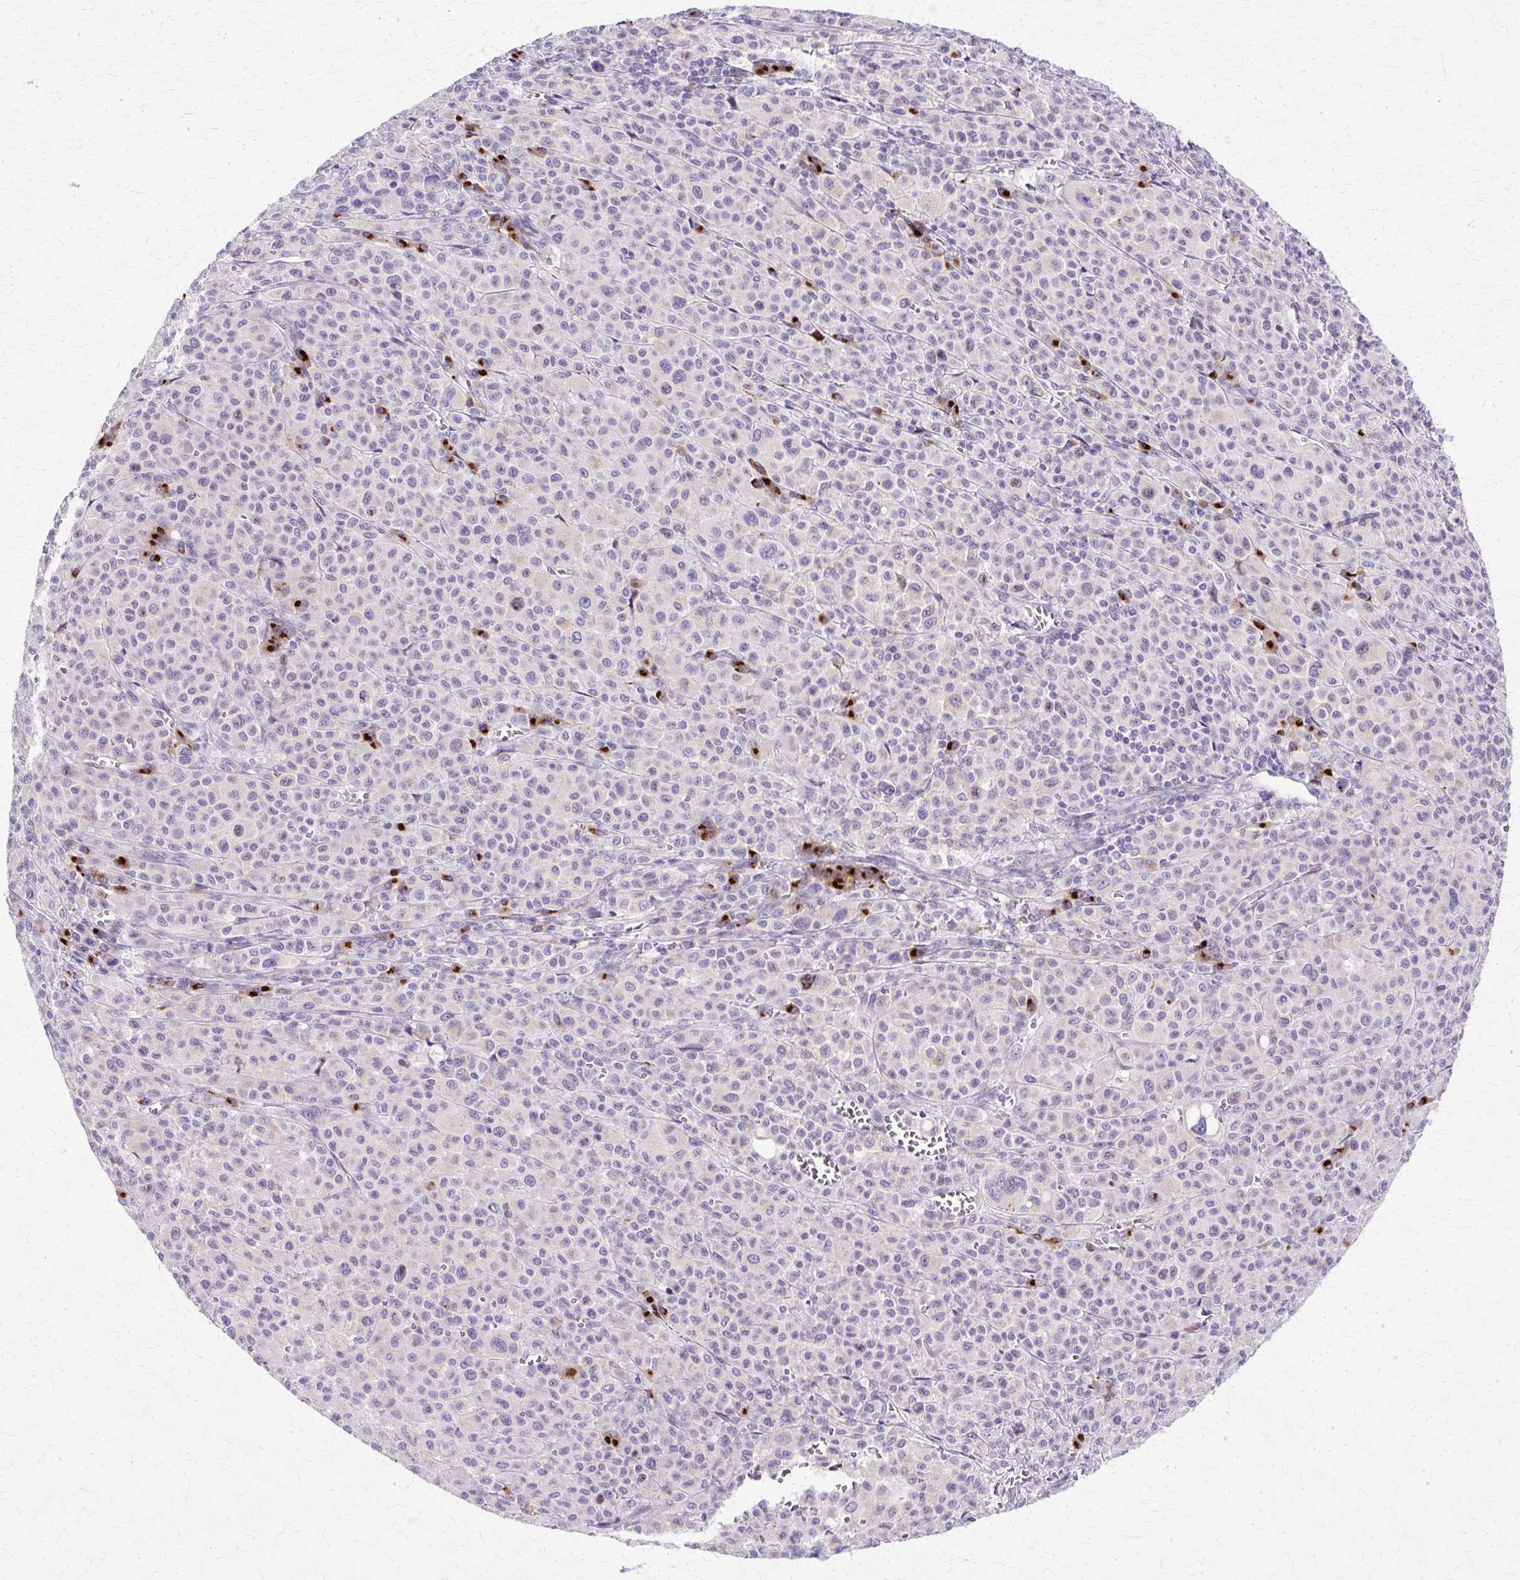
{"staining": {"intensity": "negative", "quantity": "none", "location": "none"}, "tissue": "melanoma", "cell_type": "Tumor cells", "image_type": "cancer", "snomed": [{"axis": "morphology", "description": "Malignant melanoma, Metastatic site"}, {"axis": "topography", "description": "Skin"}], "caption": "Immunohistochemistry micrograph of human melanoma stained for a protein (brown), which demonstrates no staining in tumor cells. (Brightfield microscopy of DAB (3,3'-diaminobenzidine) immunohistochemistry (IHC) at high magnification).", "gene": "TBC1D3G", "patient": {"sex": "female", "age": 74}}